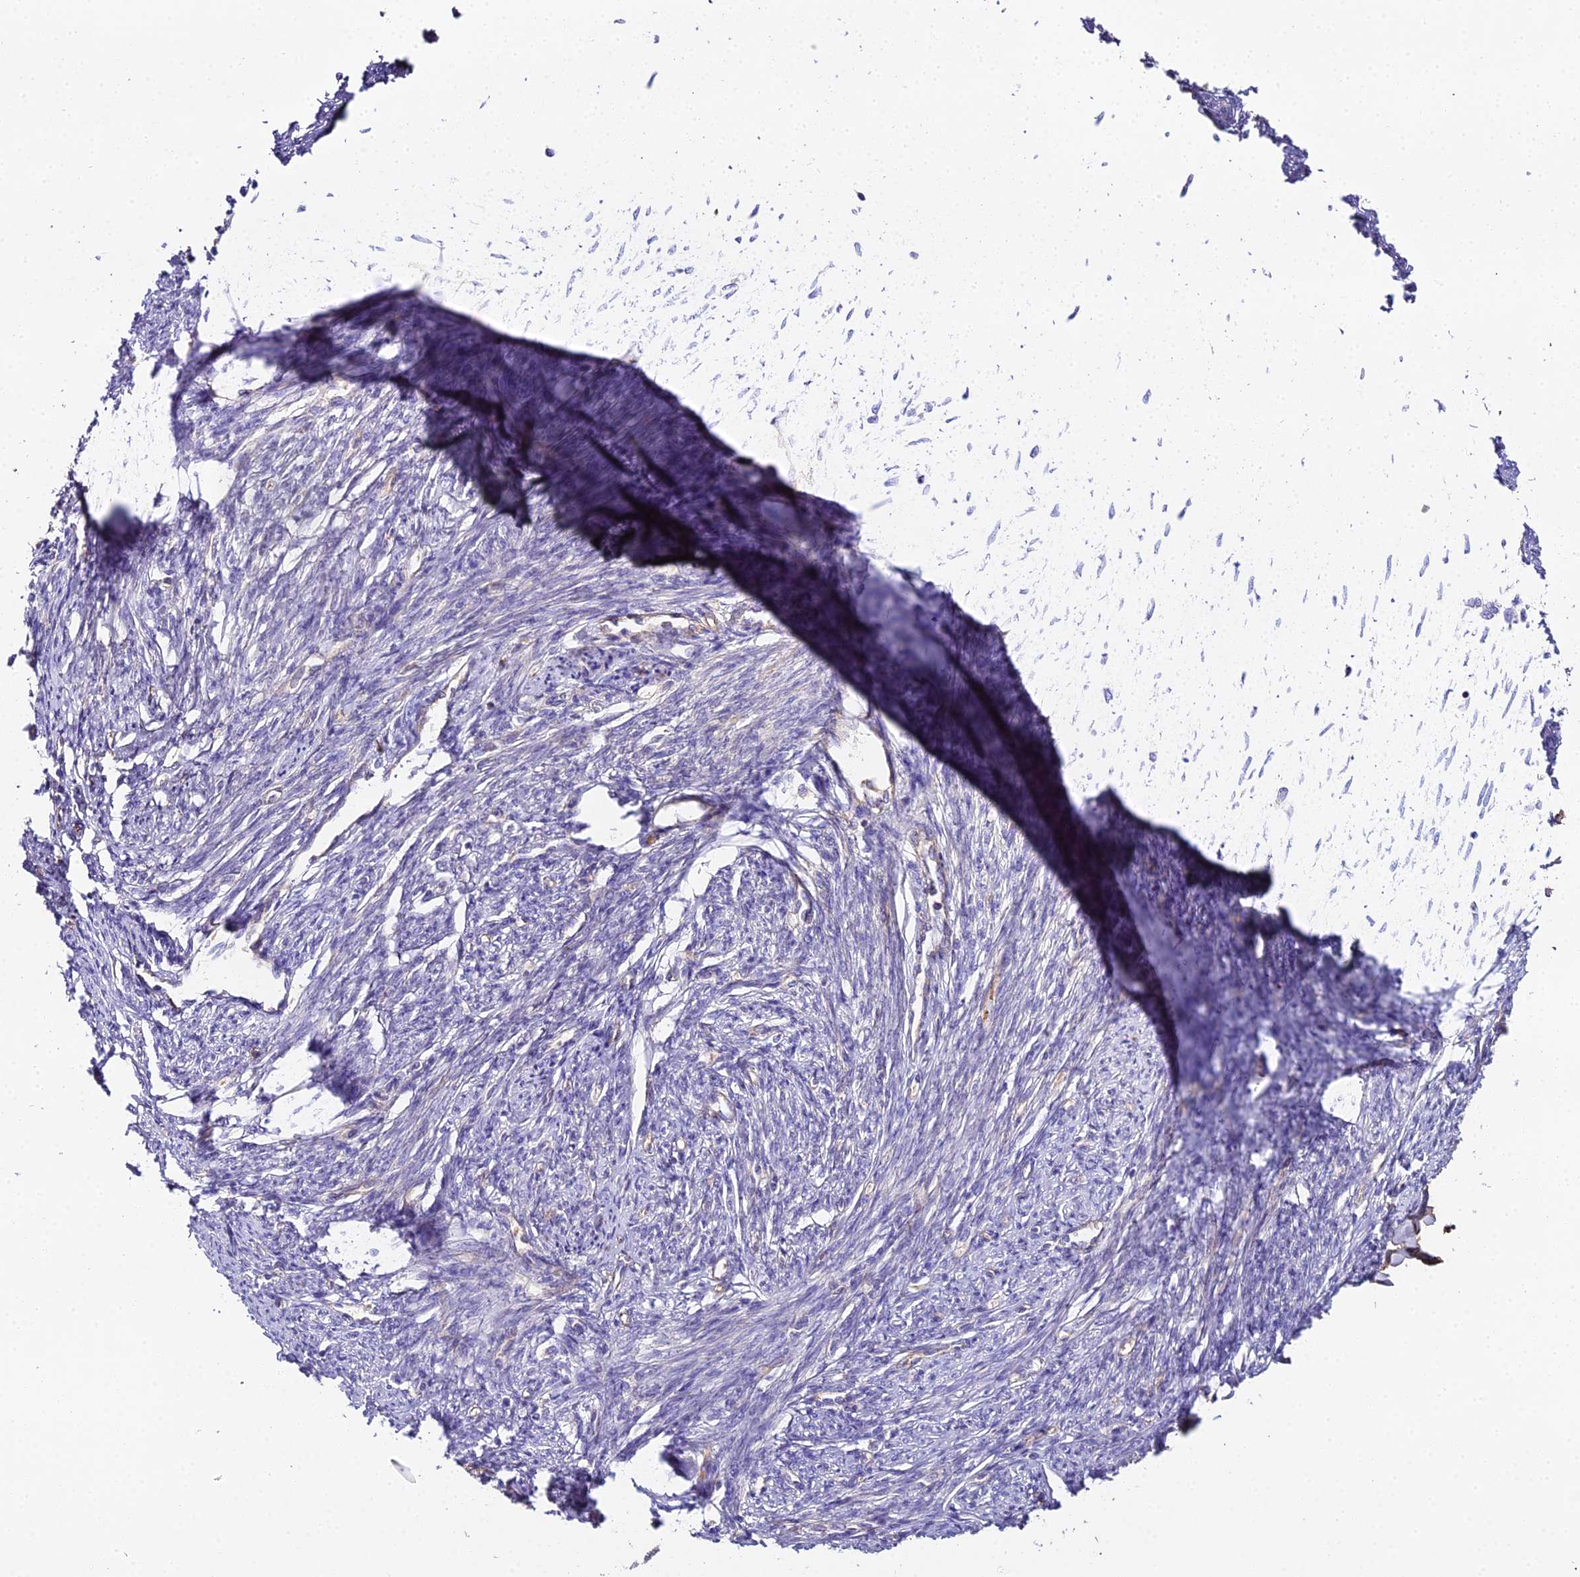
{"staining": {"intensity": "weak", "quantity": "<25%", "location": "cytoplasmic/membranous"}, "tissue": "smooth muscle", "cell_type": "Smooth muscle cells", "image_type": "normal", "snomed": [{"axis": "morphology", "description": "Normal tissue, NOS"}, {"axis": "topography", "description": "Smooth muscle"}, {"axis": "topography", "description": "Uterus"}], "caption": "This is an immunohistochemistry micrograph of benign smooth muscle. There is no expression in smooth muscle cells.", "gene": "BEX4", "patient": {"sex": "female", "age": 59}}